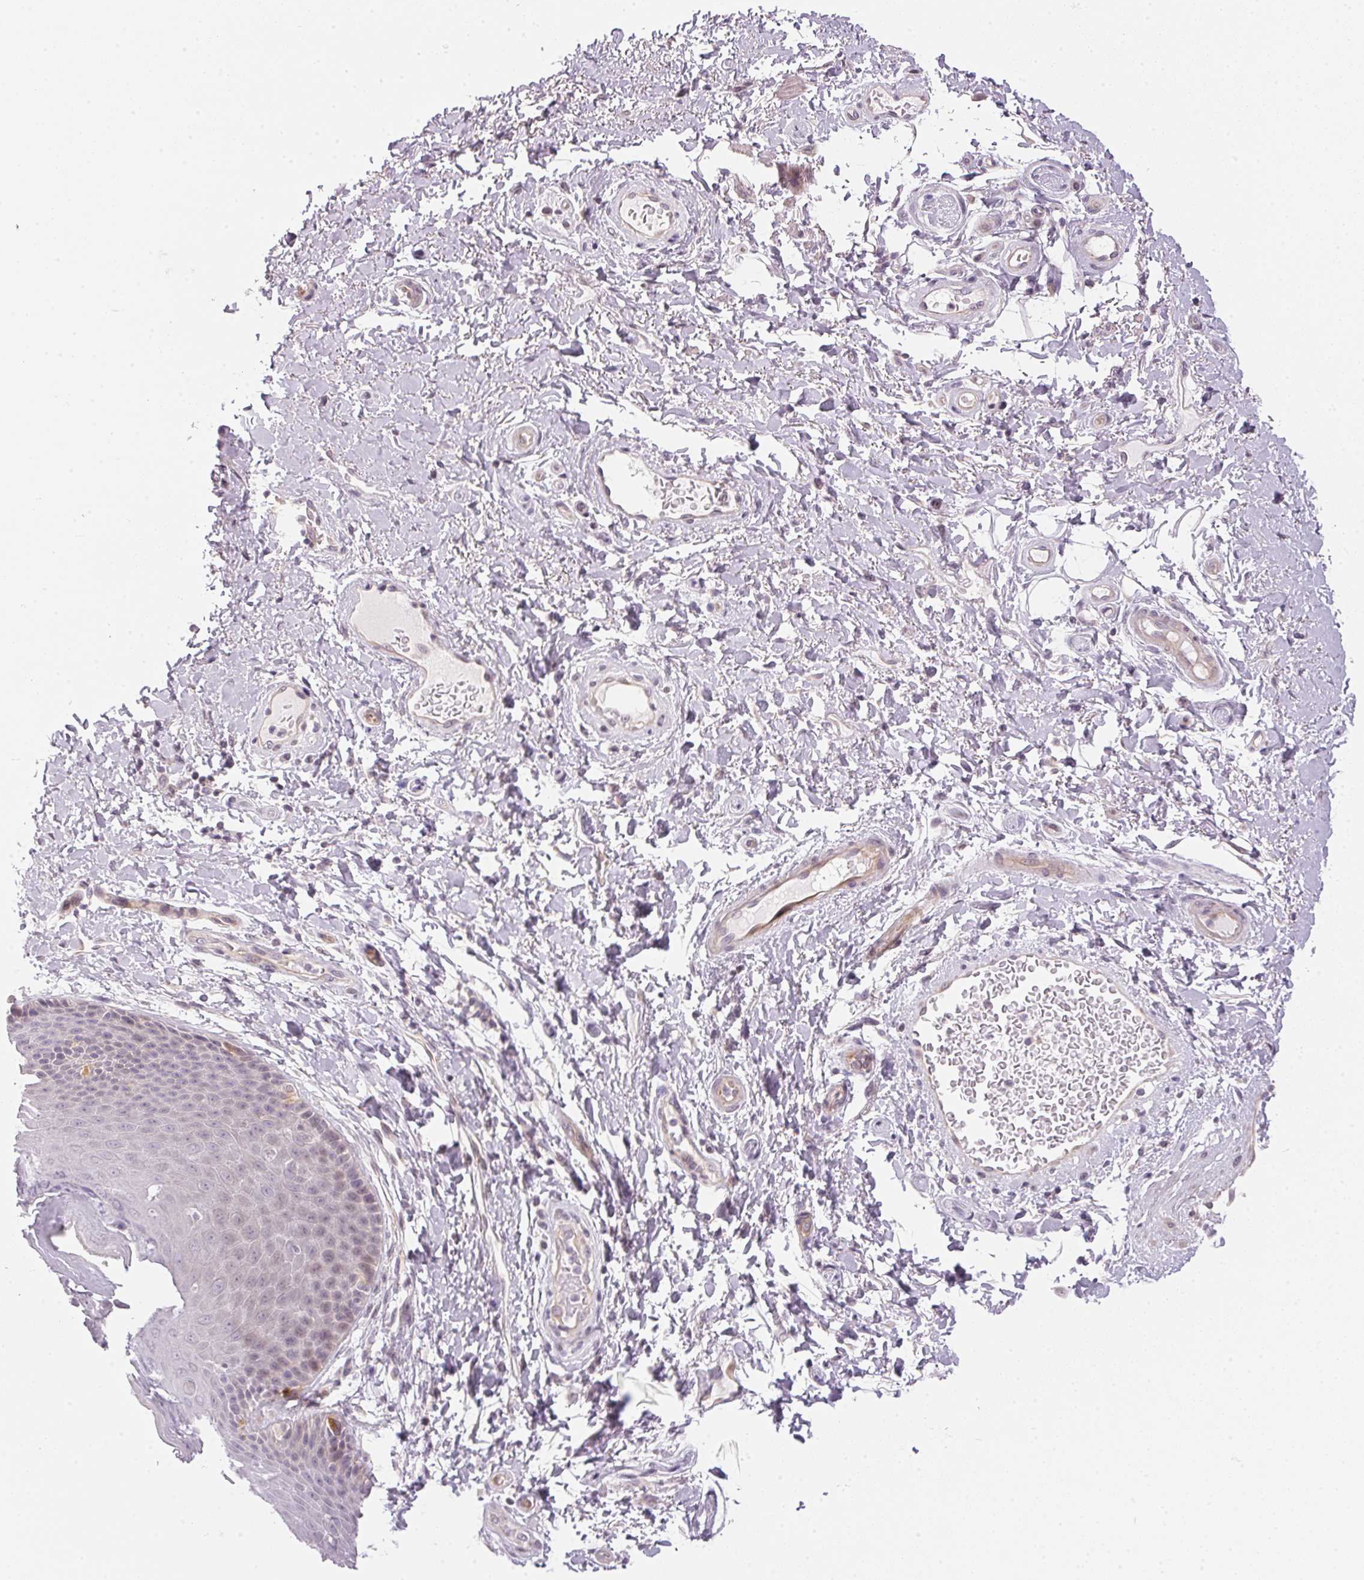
{"staining": {"intensity": "negative", "quantity": "none", "location": "none"}, "tissue": "skin", "cell_type": "Epidermal cells", "image_type": "normal", "snomed": [{"axis": "morphology", "description": "Normal tissue, NOS"}, {"axis": "topography", "description": "Anal"}, {"axis": "topography", "description": "Peripheral nerve tissue"}], "caption": "Protein analysis of normal skin demonstrates no significant expression in epidermal cells. The staining was performed using DAB (3,3'-diaminobenzidine) to visualize the protein expression in brown, while the nuclei were stained in blue with hematoxylin (Magnification: 20x).", "gene": "GDAP1L1", "patient": {"sex": "male", "age": 51}}